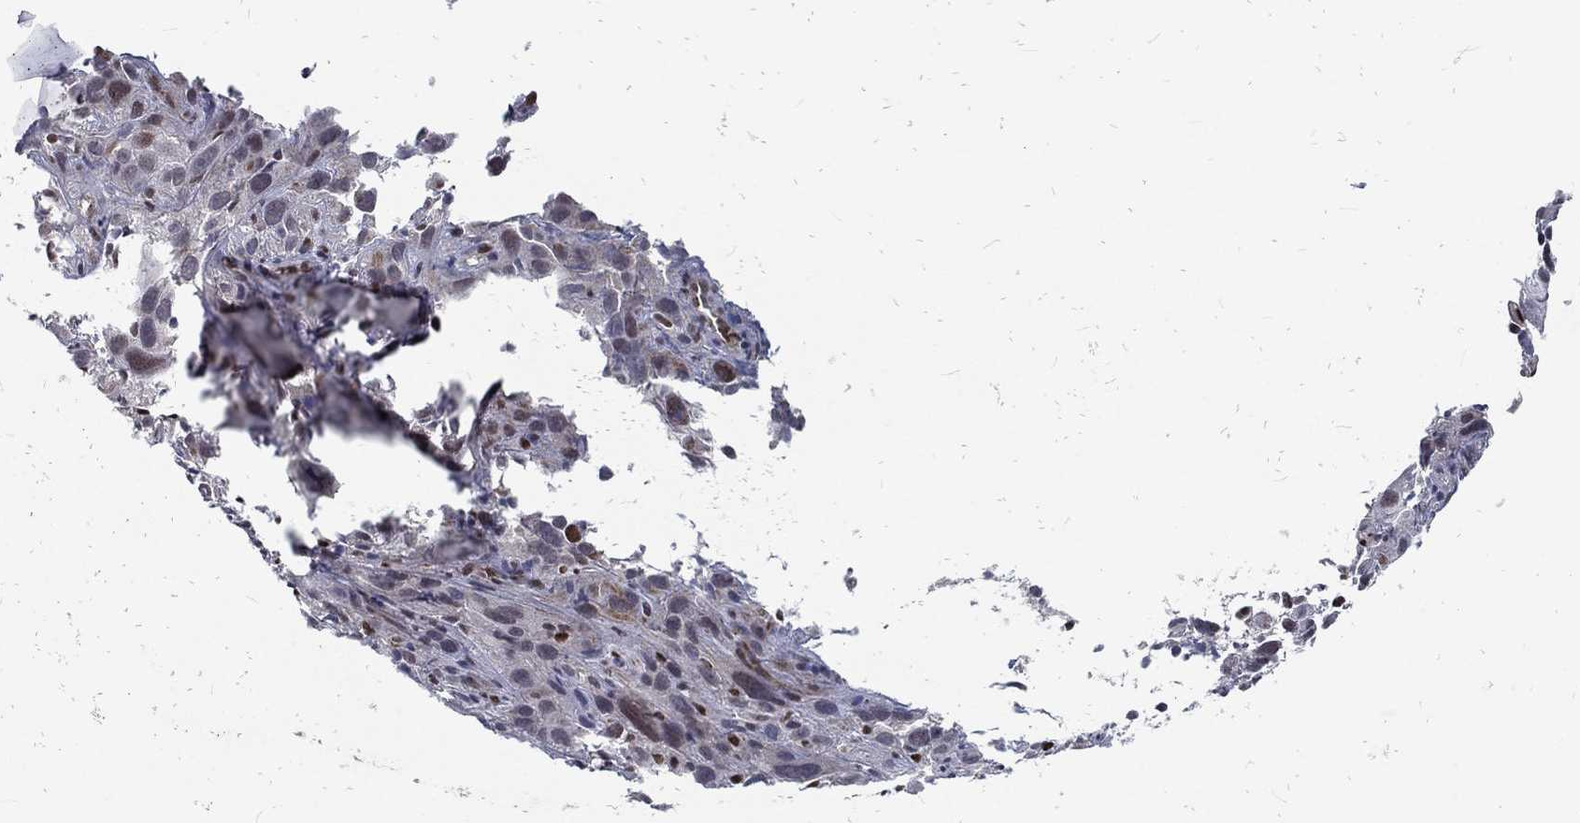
{"staining": {"intensity": "negative", "quantity": "none", "location": "none"}, "tissue": "cervical cancer", "cell_type": "Tumor cells", "image_type": "cancer", "snomed": [{"axis": "morphology", "description": "Squamous cell carcinoma, NOS"}, {"axis": "topography", "description": "Cervix"}], "caption": "Immunohistochemical staining of human cervical squamous cell carcinoma demonstrates no significant staining in tumor cells.", "gene": "ZBED1", "patient": {"sex": "female", "age": 37}}